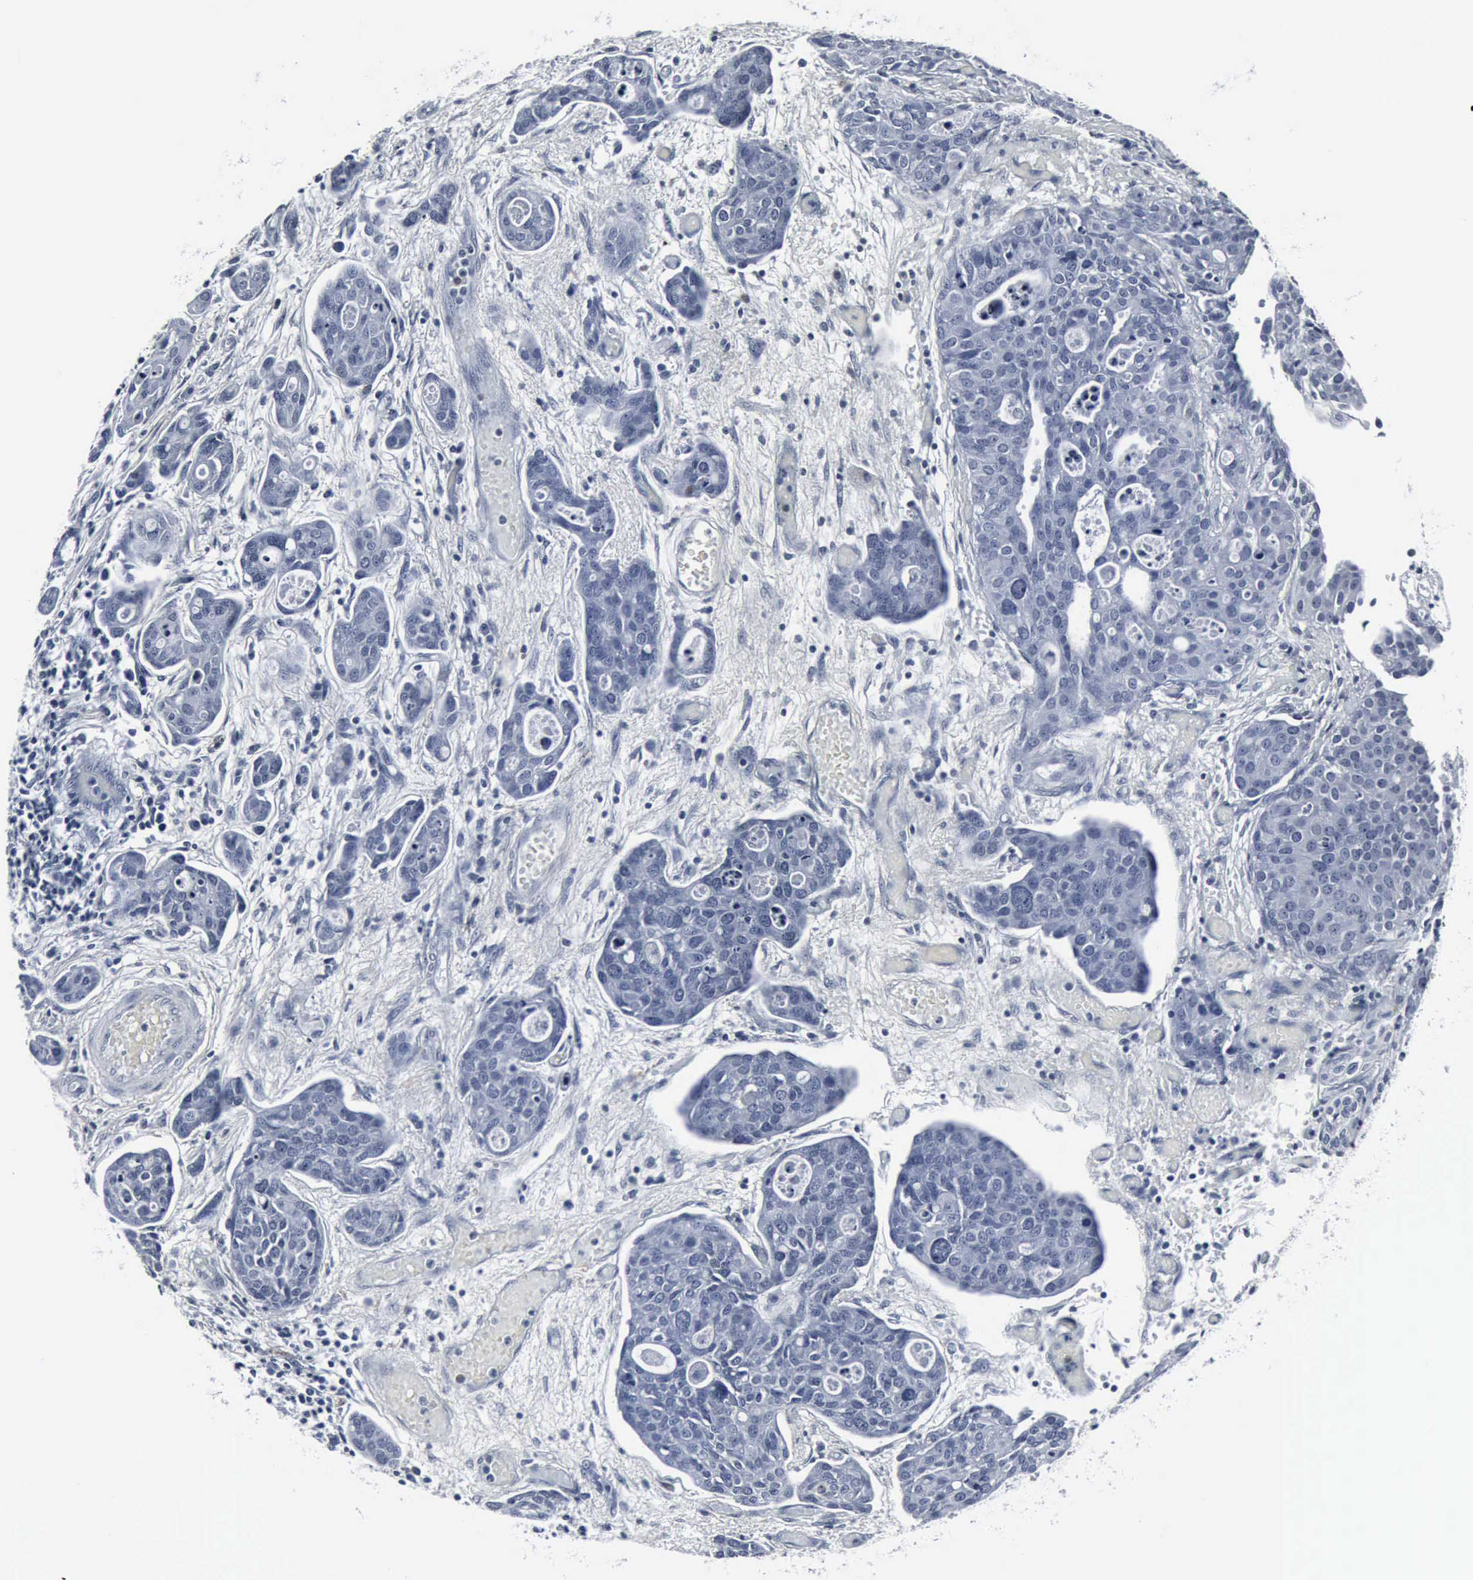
{"staining": {"intensity": "negative", "quantity": "none", "location": "none"}, "tissue": "urothelial cancer", "cell_type": "Tumor cells", "image_type": "cancer", "snomed": [{"axis": "morphology", "description": "Urothelial carcinoma, High grade"}, {"axis": "topography", "description": "Urinary bladder"}], "caption": "The image demonstrates no staining of tumor cells in urothelial carcinoma (high-grade).", "gene": "SNAP25", "patient": {"sex": "male", "age": 78}}